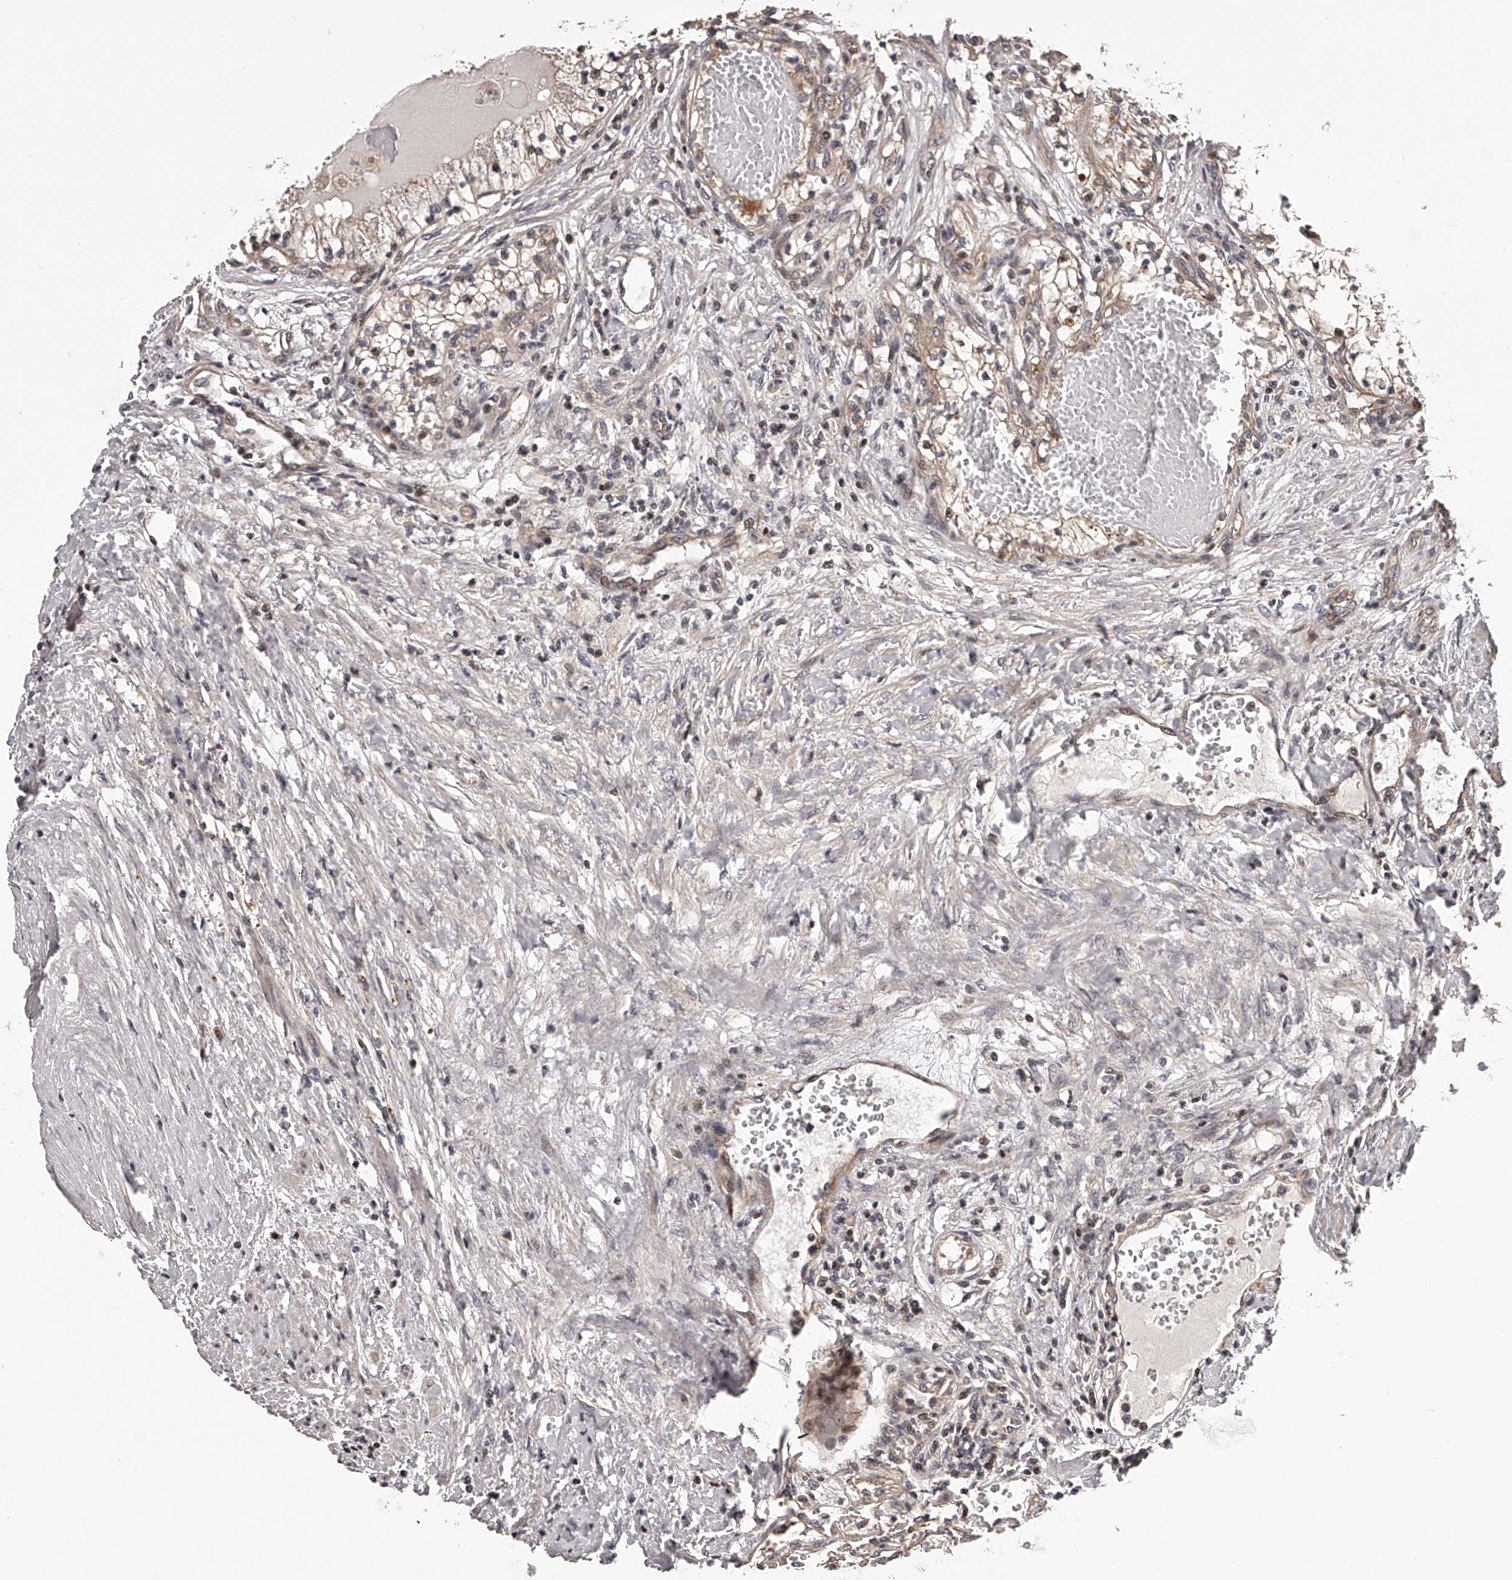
{"staining": {"intensity": "weak", "quantity": "<25%", "location": "cytoplasmic/membranous"}, "tissue": "renal cancer", "cell_type": "Tumor cells", "image_type": "cancer", "snomed": [{"axis": "morphology", "description": "Normal tissue, NOS"}, {"axis": "morphology", "description": "Adenocarcinoma, NOS"}, {"axis": "topography", "description": "Kidney"}], "caption": "There is no significant staining in tumor cells of renal adenocarcinoma. (DAB (3,3'-diaminobenzidine) IHC visualized using brightfield microscopy, high magnification).", "gene": "PFDN2", "patient": {"sex": "male", "age": 68}}